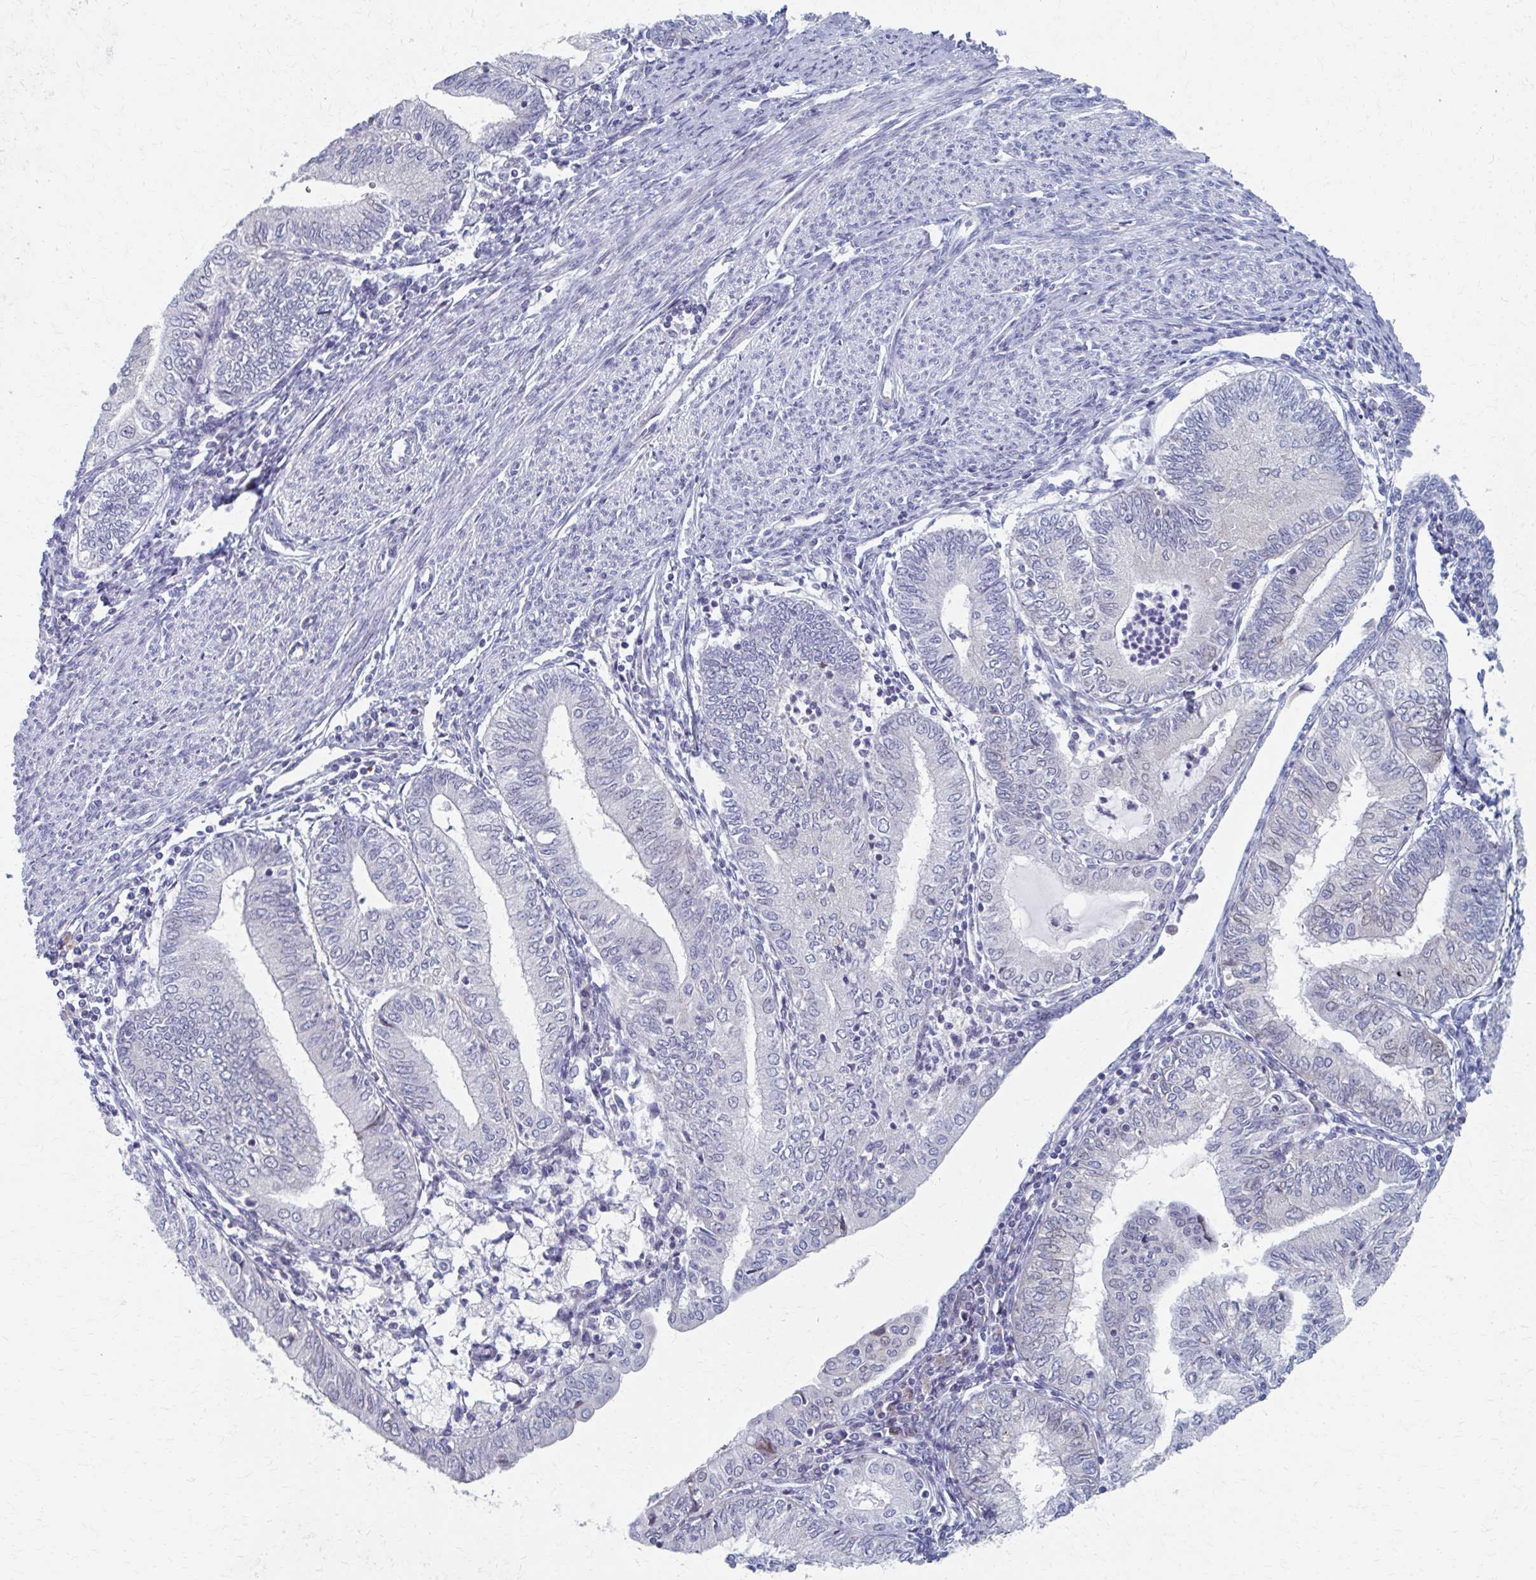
{"staining": {"intensity": "negative", "quantity": "none", "location": "none"}, "tissue": "endometrial cancer", "cell_type": "Tumor cells", "image_type": "cancer", "snomed": [{"axis": "morphology", "description": "Adenocarcinoma, NOS"}, {"axis": "topography", "description": "Endometrium"}], "caption": "Immunohistochemical staining of endometrial cancer shows no significant staining in tumor cells. The staining was performed using DAB (3,3'-diaminobenzidine) to visualize the protein expression in brown, while the nuclei were stained in blue with hematoxylin (Magnification: 20x).", "gene": "ABHD16B", "patient": {"sex": "female", "age": 66}}